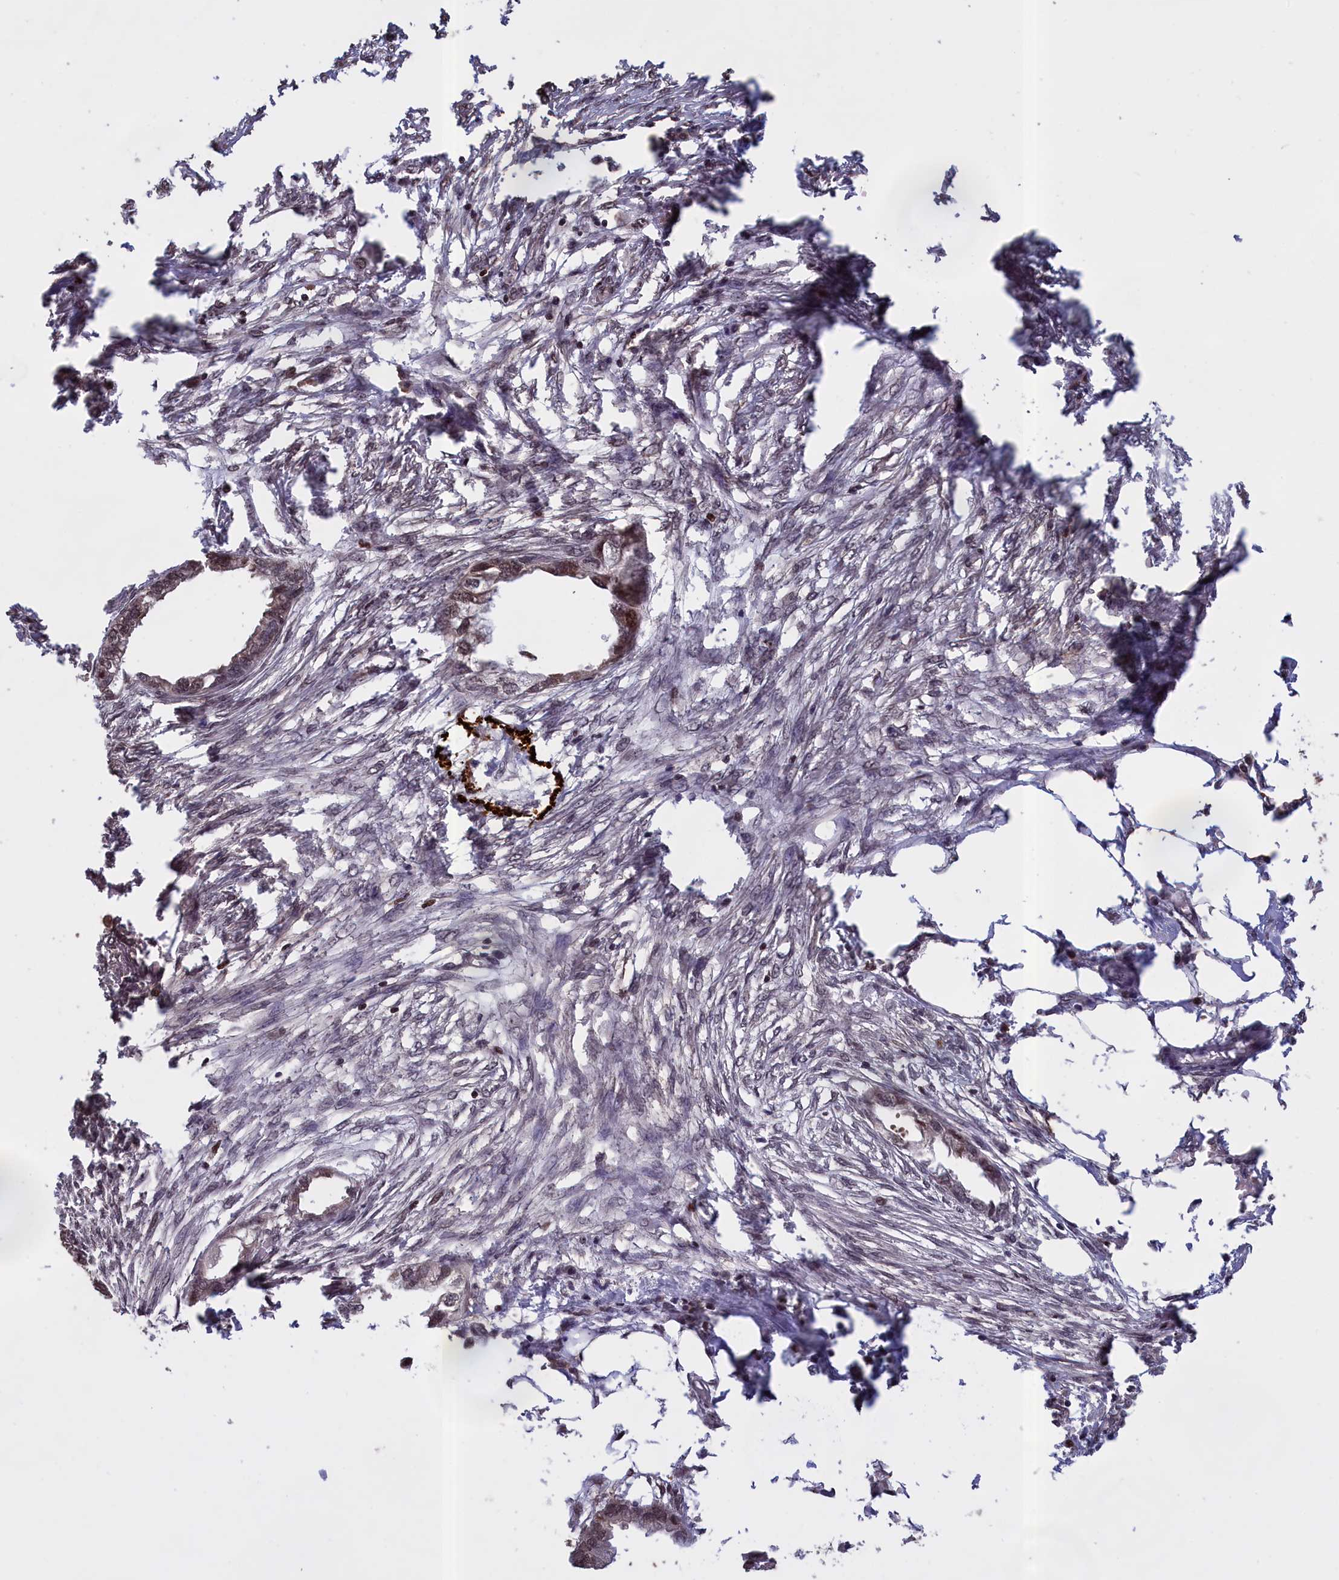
{"staining": {"intensity": "weak", "quantity": ">75%", "location": "nuclear"}, "tissue": "endometrial cancer", "cell_type": "Tumor cells", "image_type": "cancer", "snomed": [{"axis": "morphology", "description": "Adenocarcinoma, NOS"}, {"axis": "morphology", "description": "Adenocarcinoma, metastatic, NOS"}, {"axis": "topography", "description": "Adipose tissue"}, {"axis": "topography", "description": "Endometrium"}], "caption": "Immunohistochemical staining of human endometrial cancer demonstrates low levels of weak nuclear expression in approximately >75% of tumor cells. (DAB IHC with brightfield microscopy, high magnification).", "gene": "RELB", "patient": {"sex": "female", "age": 67}}